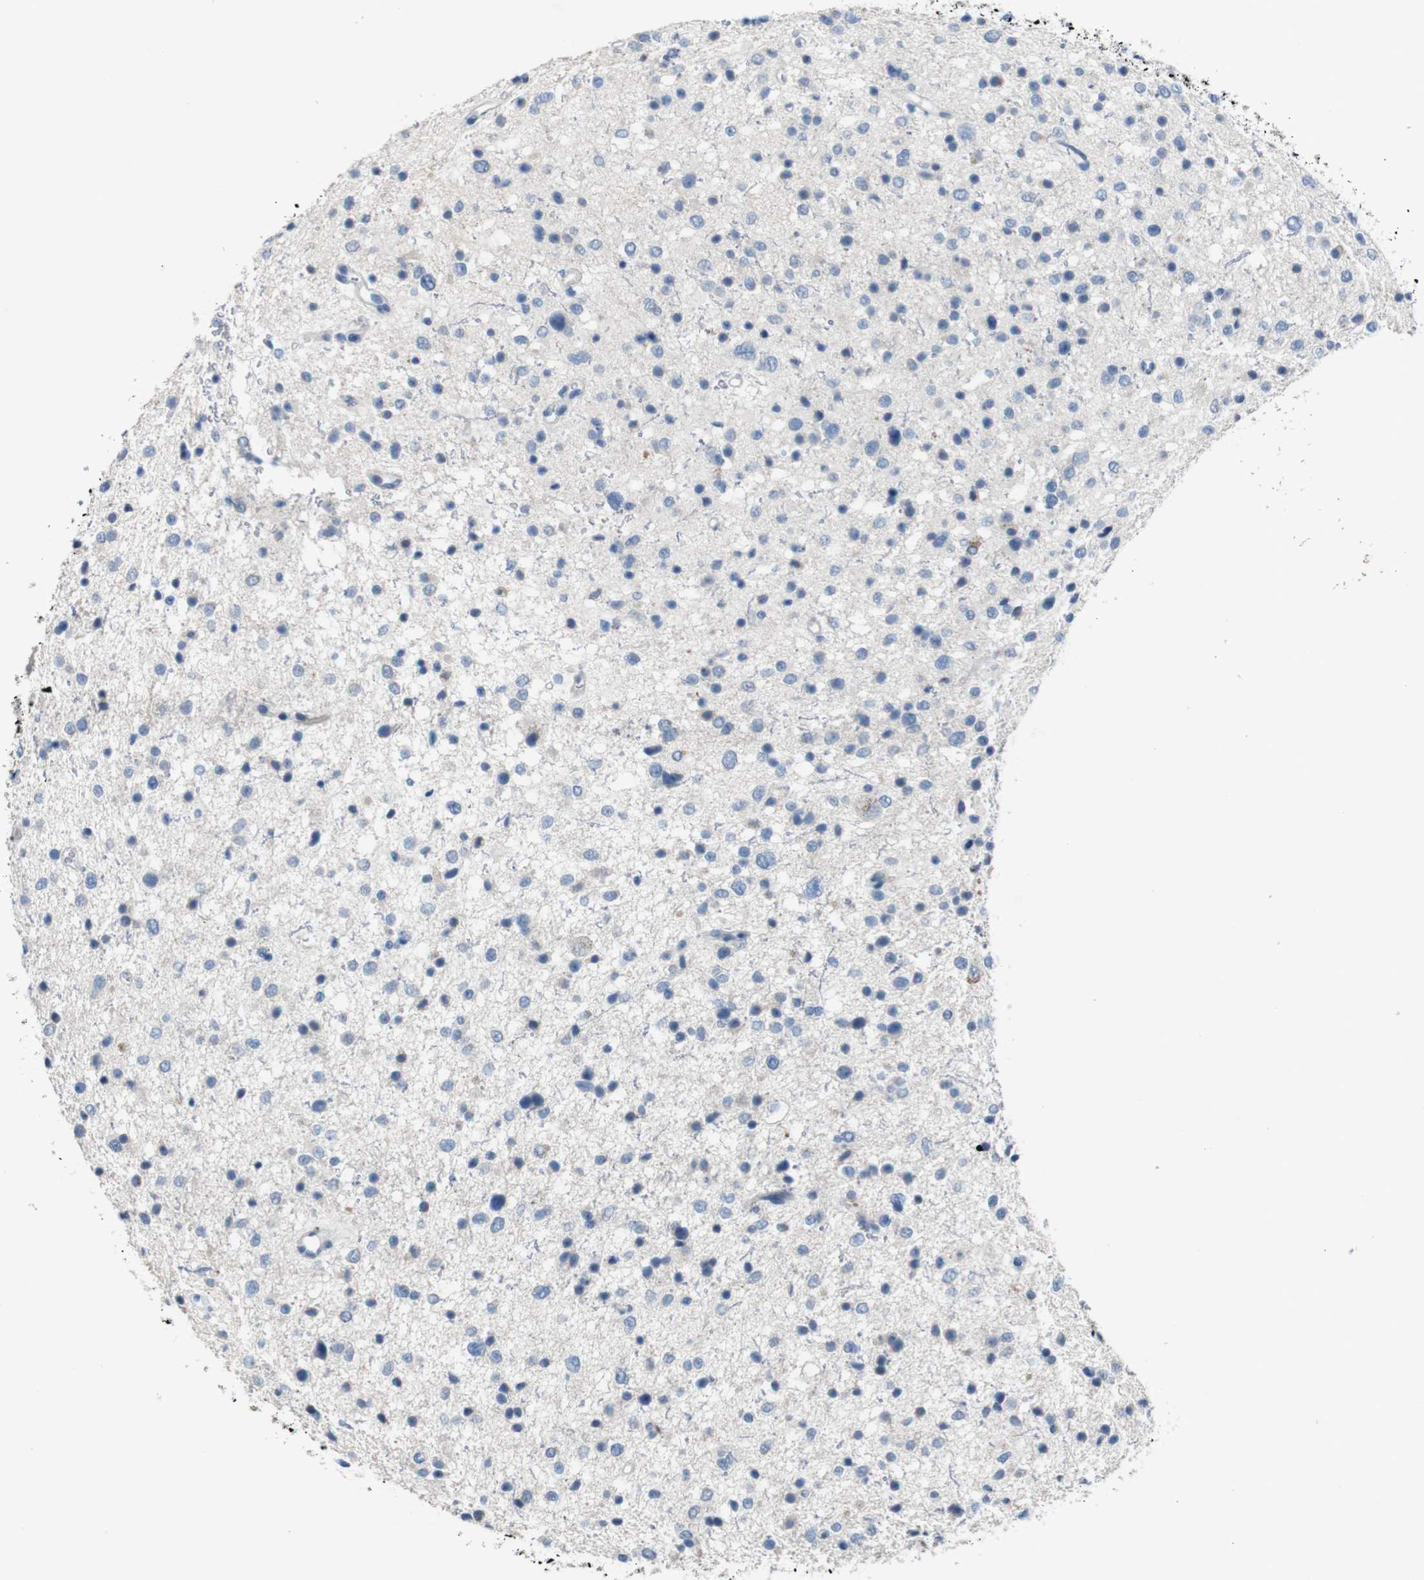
{"staining": {"intensity": "negative", "quantity": "none", "location": "none"}, "tissue": "glioma", "cell_type": "Tumor cells", "image_type": "cancer", "snomed": [{"axis": "morphology", "description": "Glioma, malignant, Low grade"}, {"axis": "topography", "description": "Brain"}], "caption": "Human malignant low-grade glioma stained for a protein using immunohistochemistry (IHC) shows no positivity in tumor cells.", "gene": "SLC2A8", "patient": {"sex": "female", "age": 37}}